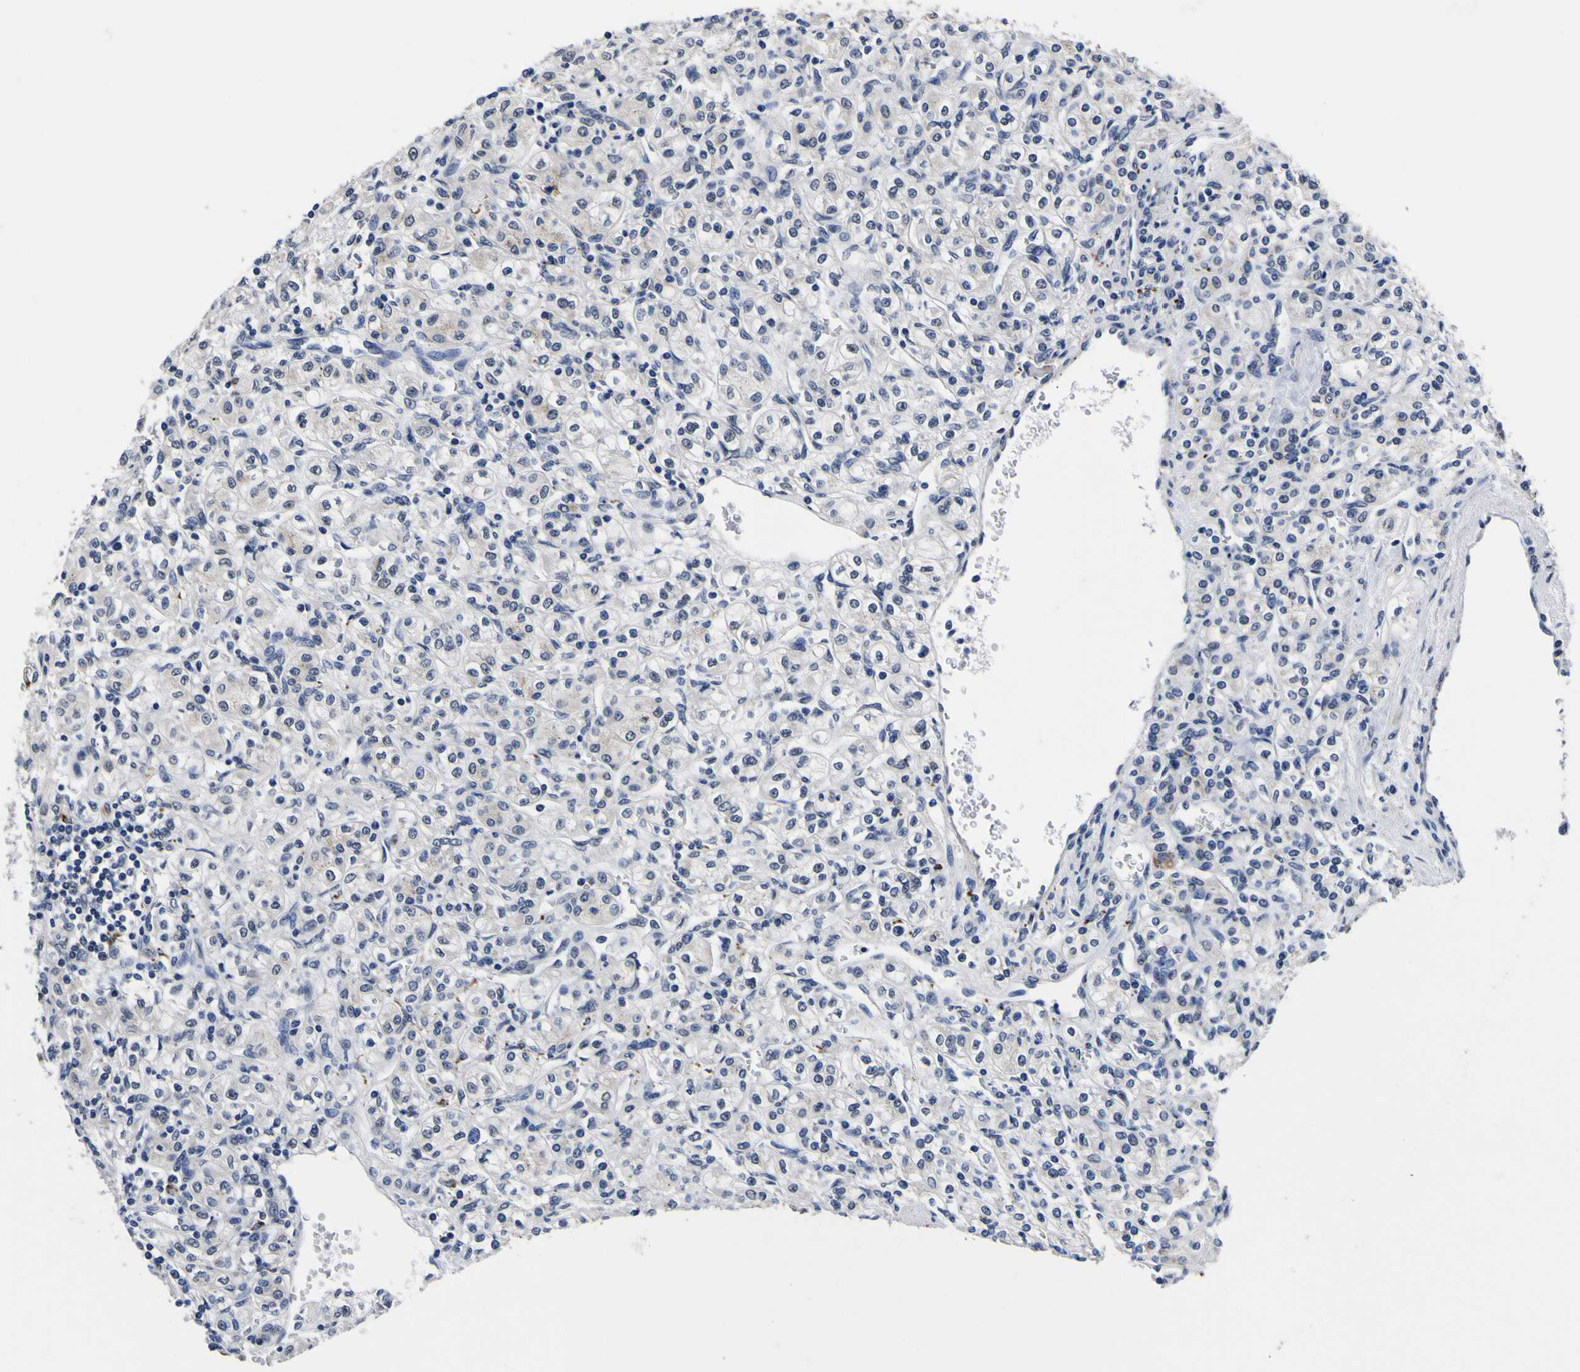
{"staining": {"intensity": "negative", "quantity": "none", "location": "none"}, "tissue": "renal cancer", "cell_type": "Tumor cells", "image_type": "cancer", "snomed": [{"axis": "morphology", "description": "Adenocarcinoma, NOS"}, {"axis": "topography", "description": "Kidney"}], "caption": "Tumor cells are negative for protein expression in human renal cancer (adenocarcinoma).", "gene": "IGFLR1", "patient": {"sex": "male", "age": 77}}